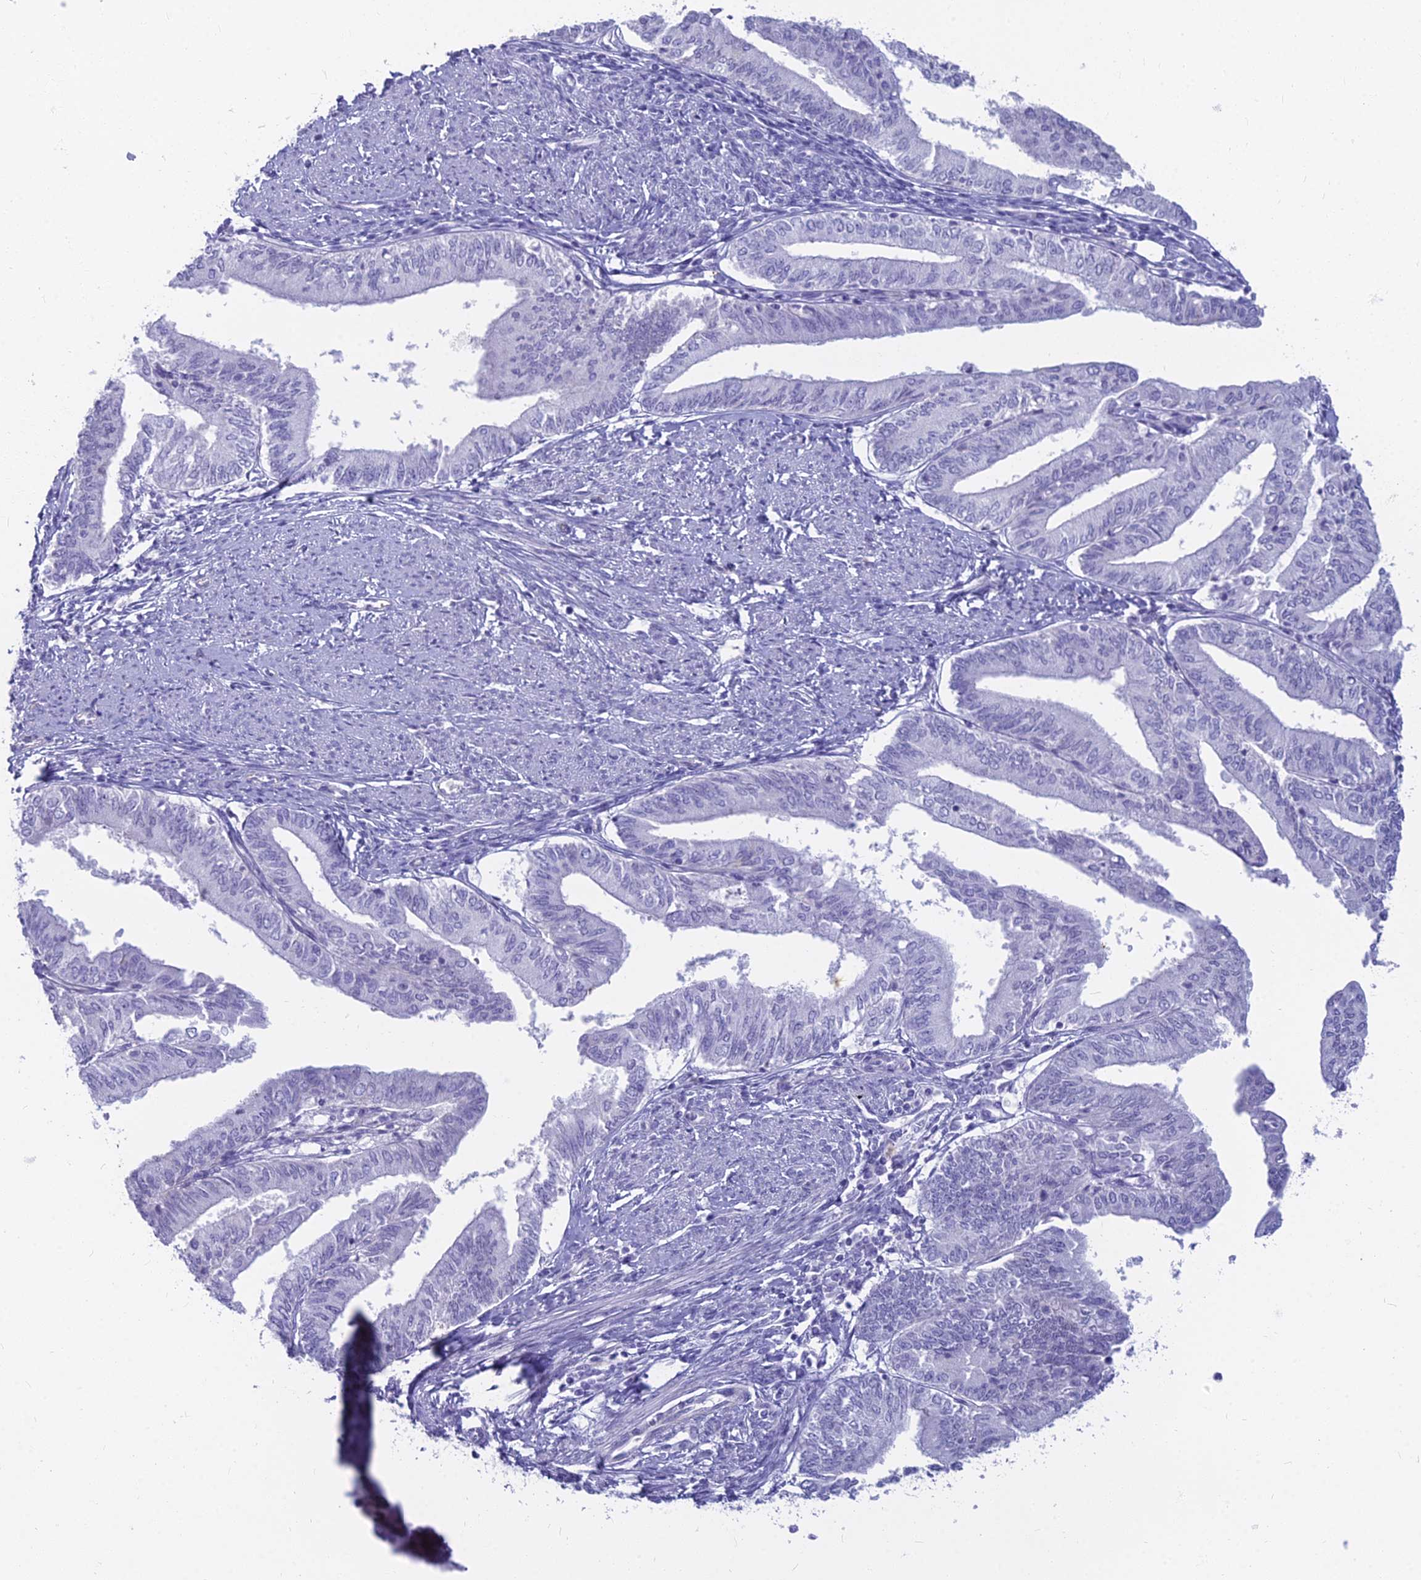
{"staining": {"intensity": "negative", "quantity": "none", "location": "none"}, "tissue": "endometrial cancer", "cell_type": "Tumor cells", "image_type": "cancer", "snomed": [{"axis": "morphology", "description": "Adenocarcinoma, NOS"}, {"axis": "topography", "description": "Endometrium"}], "caption": "Human adenocarcinoma (endometrial) stained for a protein using immunohistochemistry demonstrates no expression in tumor cells.", "gene": "EVI2A", "patient": {"sex": "female", "age": 66}}